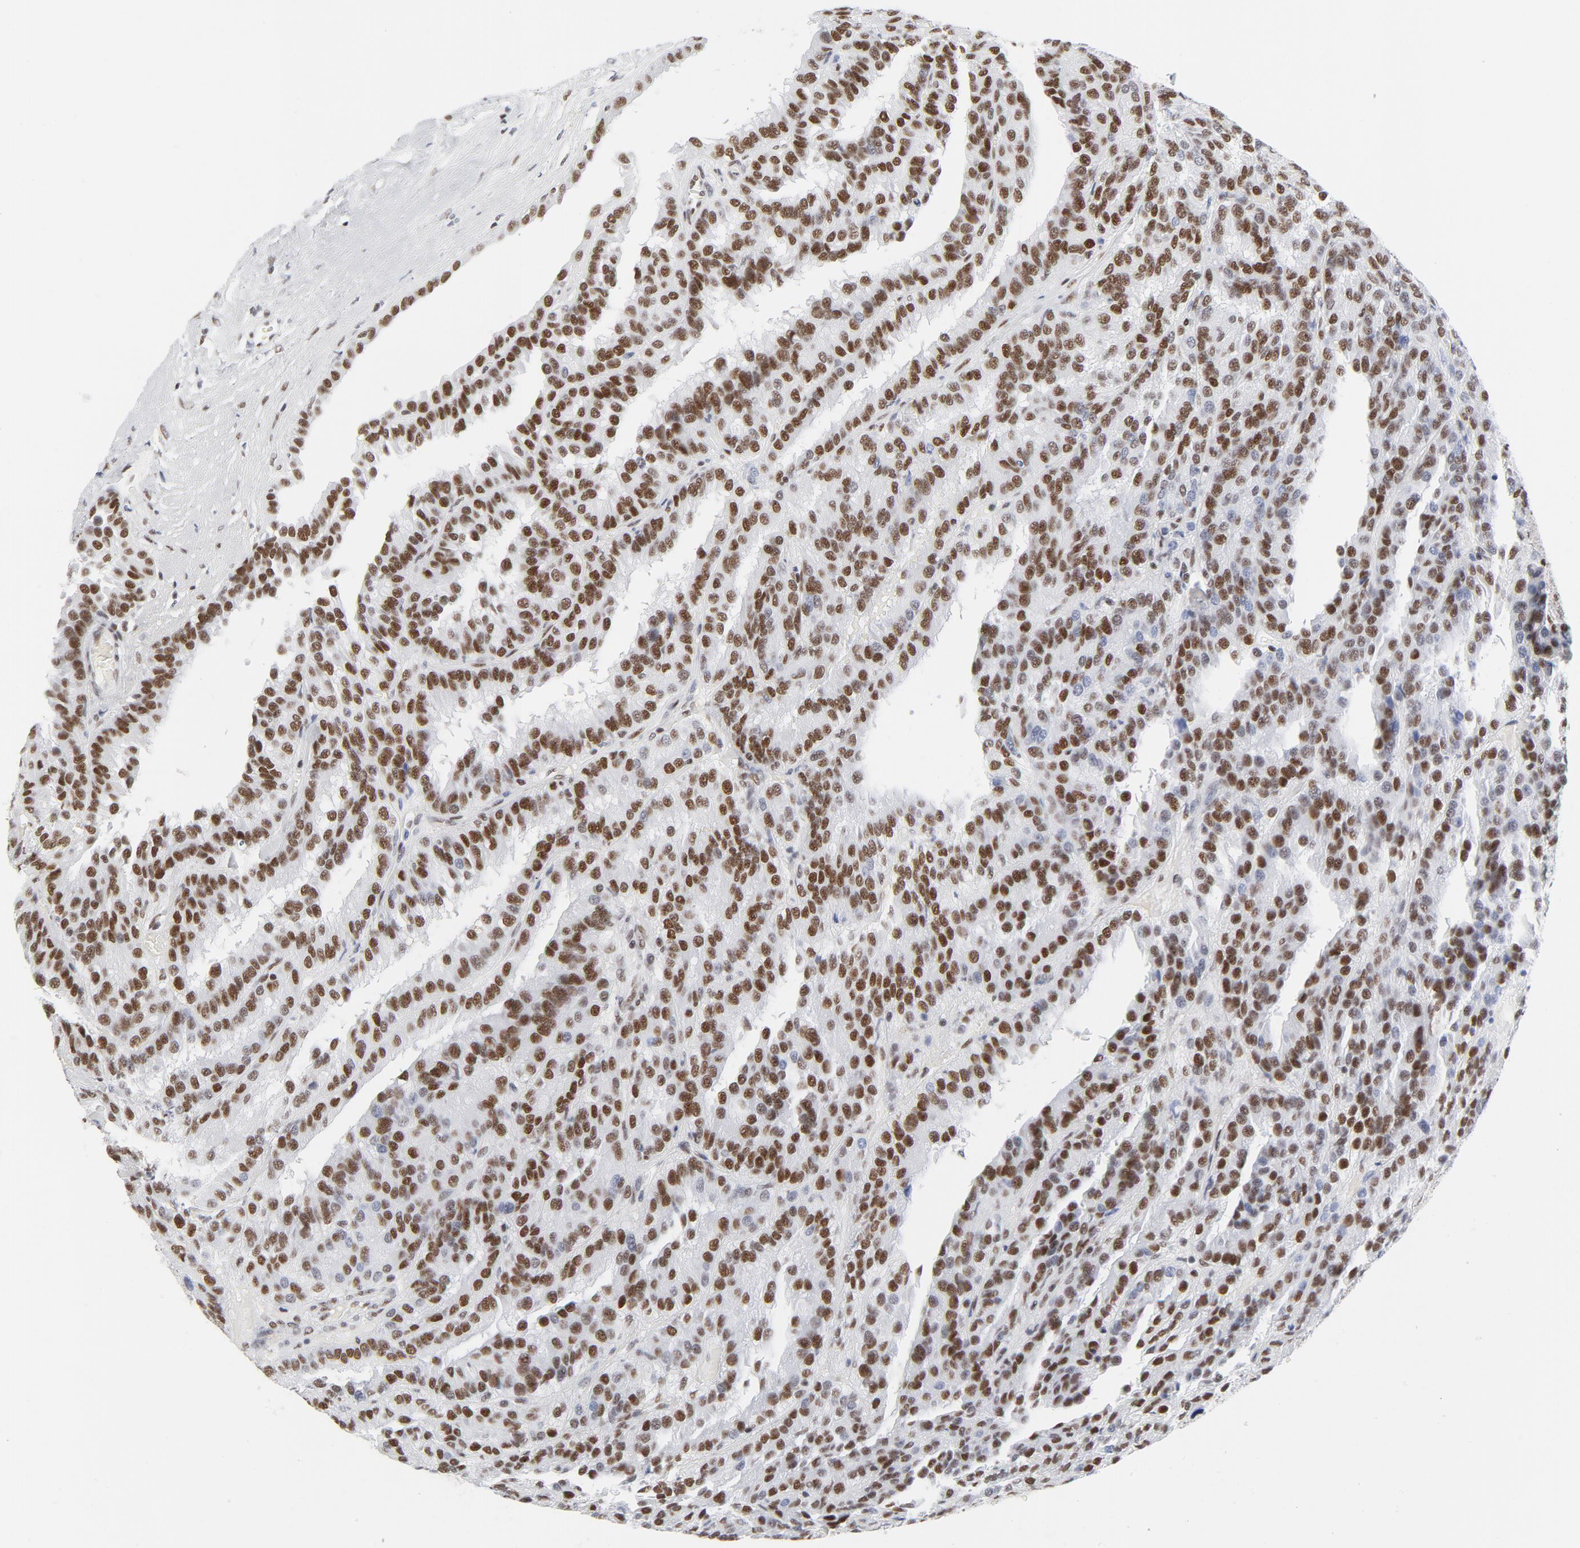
{"staining": {"intensity": "moderate", "quantity": "25%-75%", "location": "nuclear"}, "tissue": "renal cancer", "cell_type": "Tumor cells", "image_type": "cancer", "snomed": [{"axis": "morphology", "description": "Adenocarcinoma, NOS"}, {"axis": "topography", "description": "Kidney"}], "caption": "Immunohistochemical staining of renal adenocarcinoma exhibits moderate nuclear protein staining in about 25%-75% of tumor cells. The protein is stained brown, and the nuclei are stained in blue (DAB IHC with brightfield microscopy, high magnification).", "gene": "ATF2", "patient": {"sex": "male", "age": 46}}